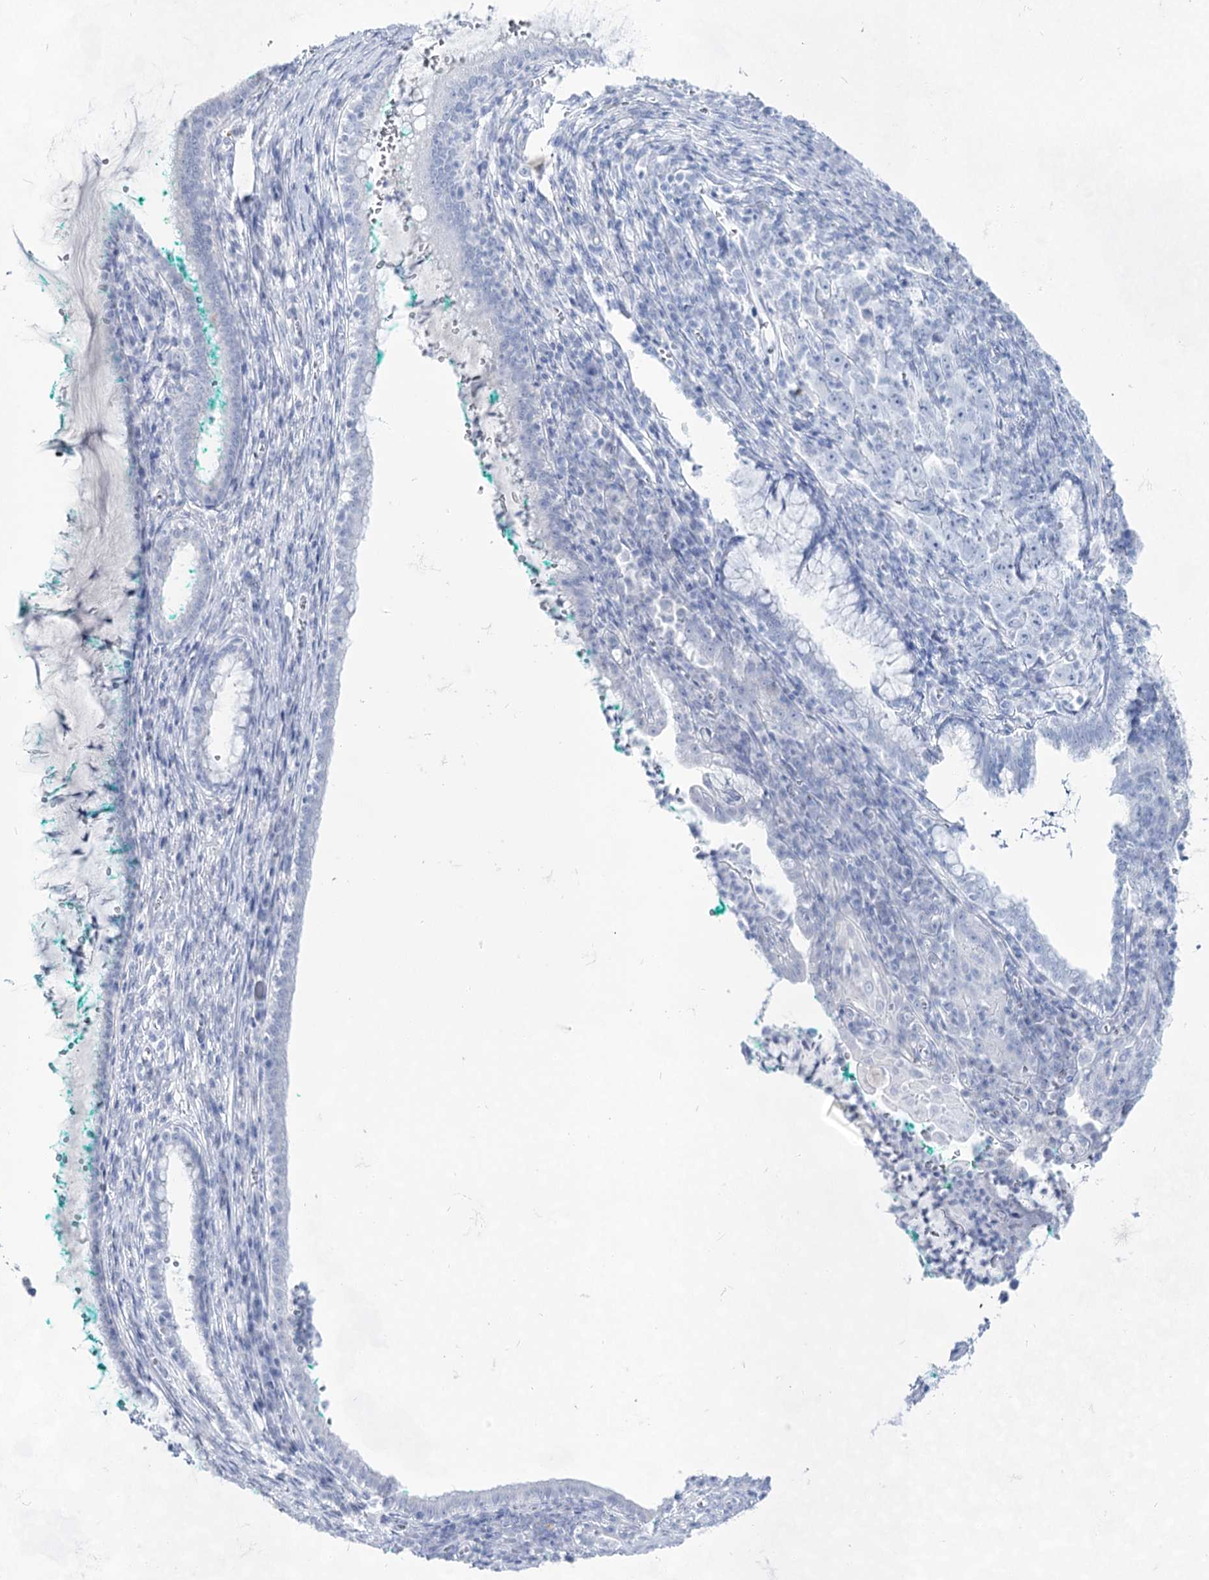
{"staining": {"intensity": "negative", "quantity": "none", "location": "none"}, "tissue": "cervix", "cell_type": "Glandular cells", "image_type": "normal", "snomed": [{"axis": "morphology", "description": "Normal tissue, NOS"}, {"axis": "morphology", "description": "Adenocarcinoma, NOS"}, {"axis": "topography", "description": "Cervix"}], "caption": "Immunohistochemical staining of benign cervix exhibits no significant staining in glandular cells.", "gene": "ACRV1", "patient": {"sex": "female", "age": 29}}